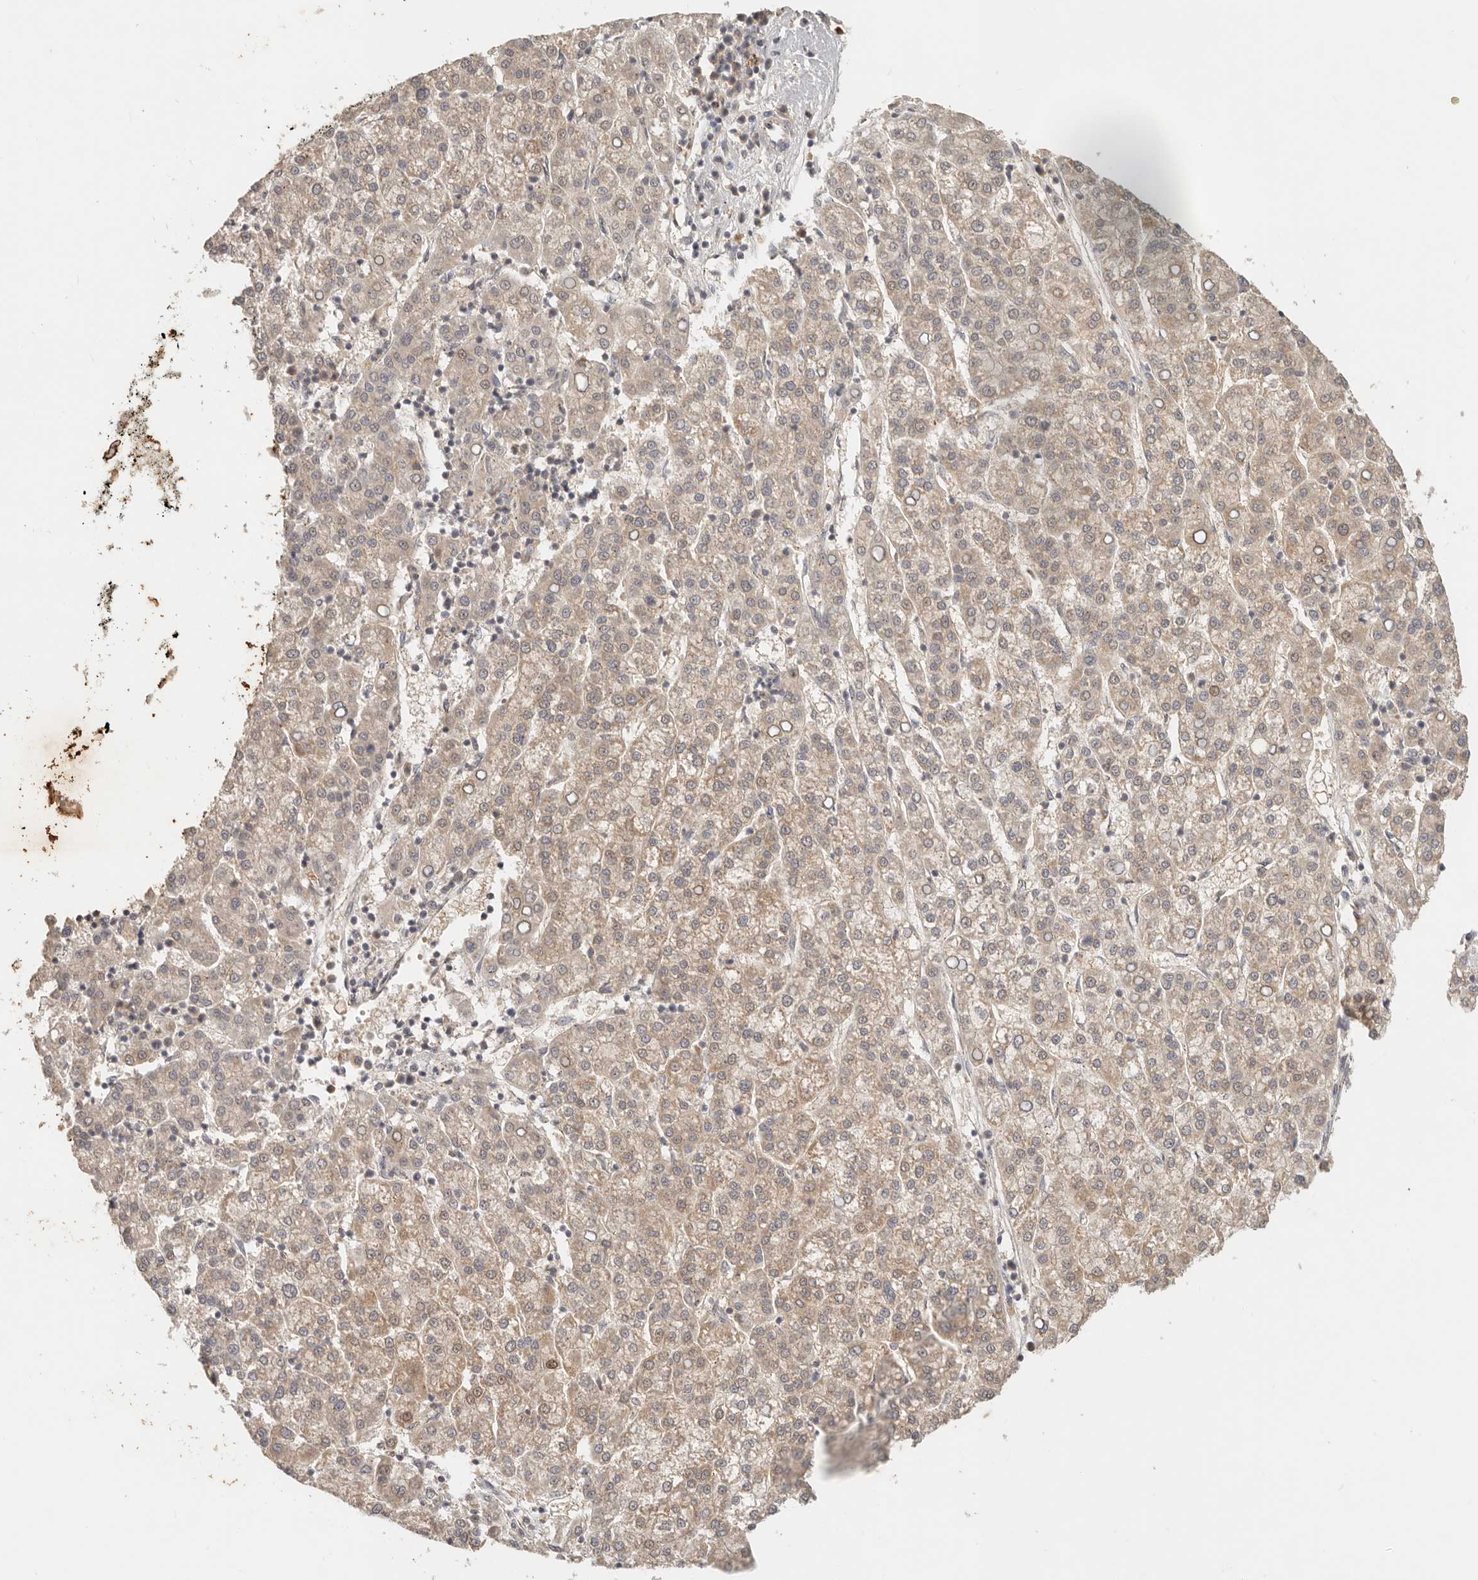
{"staining": {"intensity": "weak", "quantity": ">75%", "location": "cytoplasmic/membranous"}, "tissue": "liver cancer", "cell_type": "Tumor cells", "image_type": "cancer", "snomed": [{"axis": "morphology", "description": "Carcinoma, Hepatocellular, NOS"}, {"axis": "topography", "description": "Liver"}], "caption": "Tumor cells display low levels of weak cytoplasmic/membranous positivity in approximately >75% of cells in liver cancer (hepatocellular carcinoma). (Stains: DAB in brown, nuclei in blue, Microscopy: brightfield microscopy at high magnification).", "gene": "LMO4", "patient": {"sex": "female", "age": 58}}